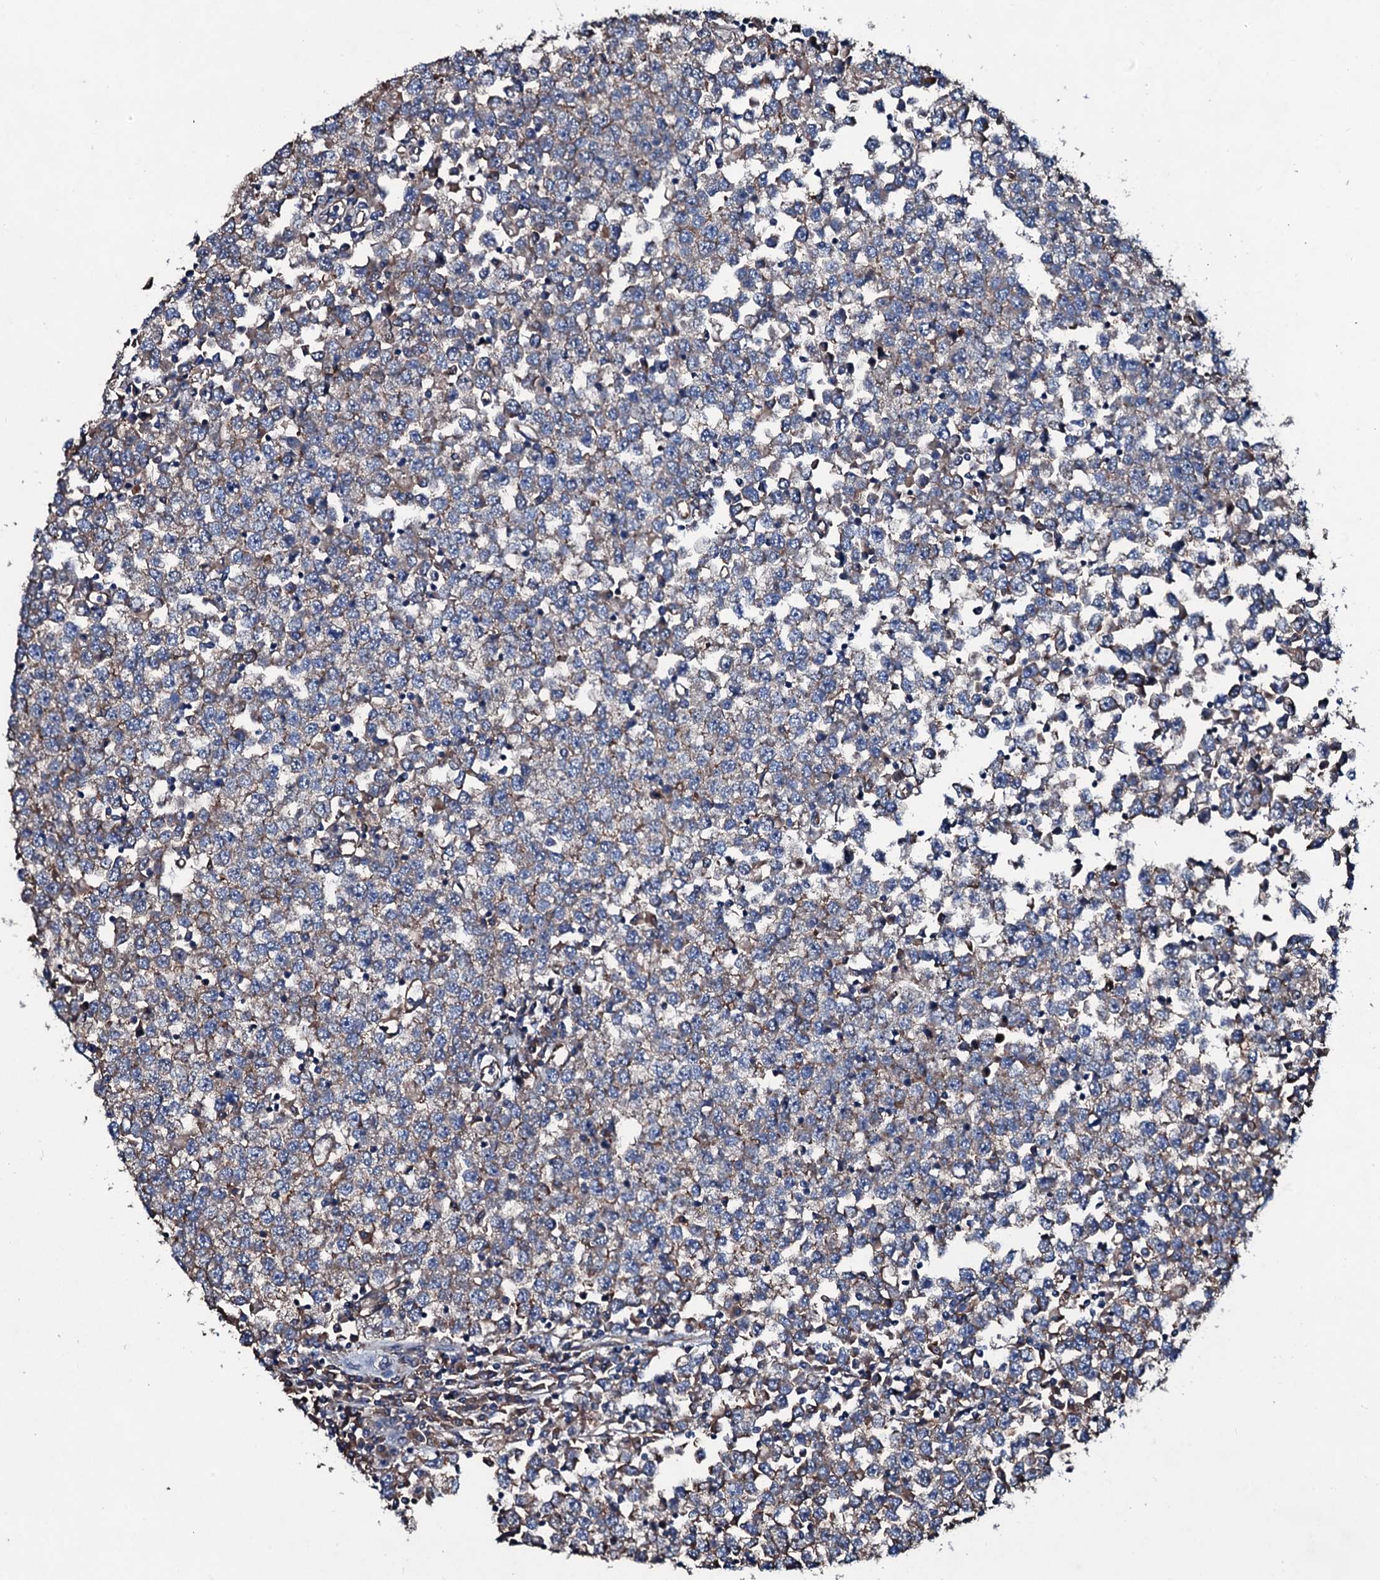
{"staining": {"intensity": "weak", "quantity": "<25%", "location": "cytoplasmic/membranous"}, "tissue": "testis cancer", "cell_type": "Tumor cells", "image_type": "cancer", "snomed": [{"axis": "morphology", "description": "Seminoma, NOS"}, {"axis": "topography", "description": "Testis"}], "caption": "Testis cancer (seminoma) was stained to show a protein in brown. There is no significant staining in tumor cells. (DAB (3,3'-diaminobenzidine) immunohistochemistry (IHC), high magnification).", "gene": "DMAC2", "patient": {"sex": "male", "age": 65}}